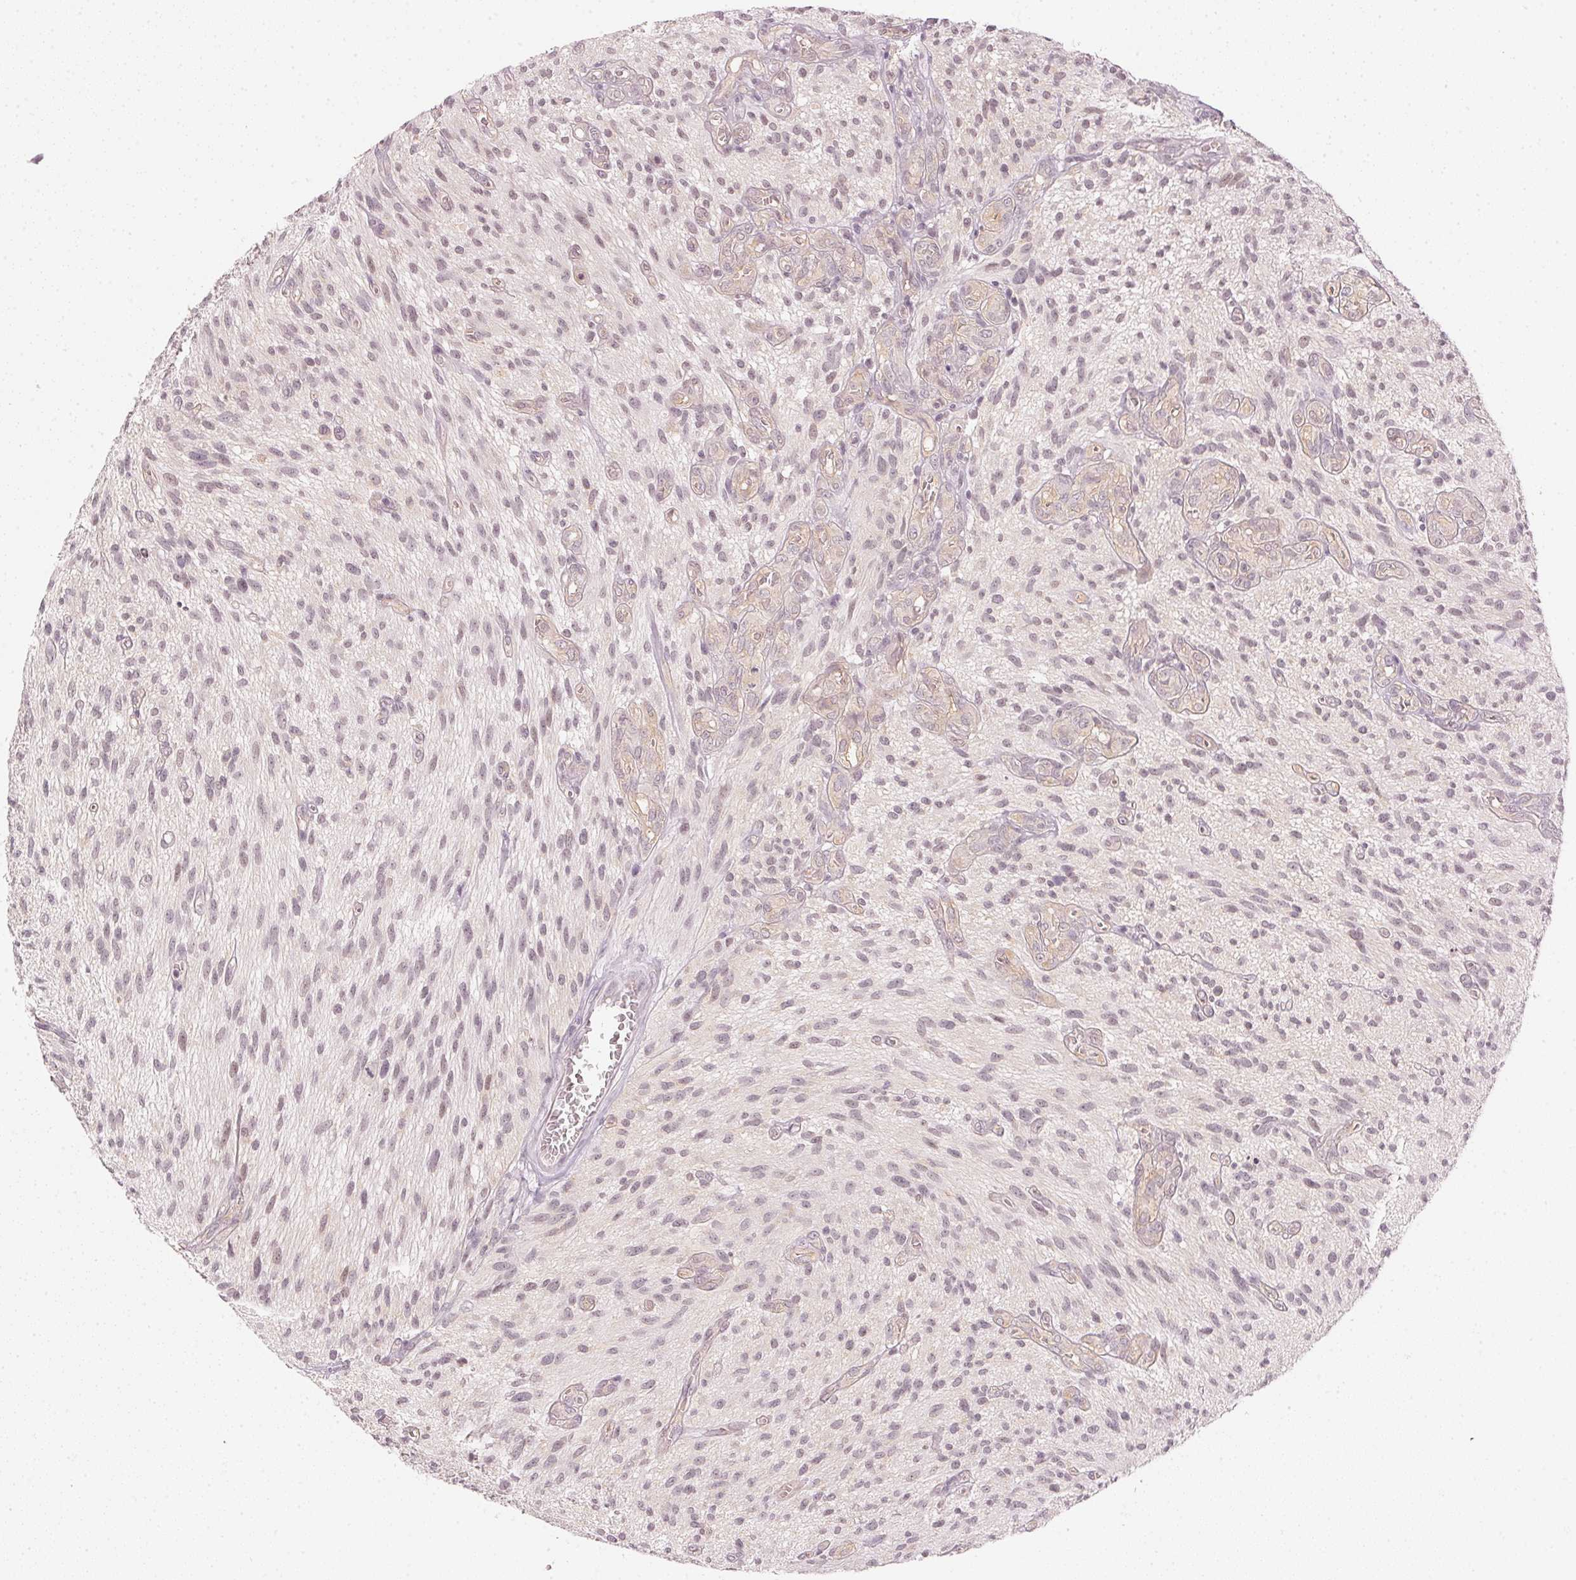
{"staining": {"intensity": "weak", "quantity": "<25%", "location": "nuclear"}, "tissue": "glioma", "cell_type": "Tumor cells", "image_type": "cancer", "snomed": [{"axis": "morphology", "description": "Glioma, malignant, High grade"}, {"axis": "topography", "description": "Brain"}], "caption": "The micrograph reveals no staining of tumor cells in glioma.", "gene": "KPRP", "patient": {"sex": "male", "age": 75}}